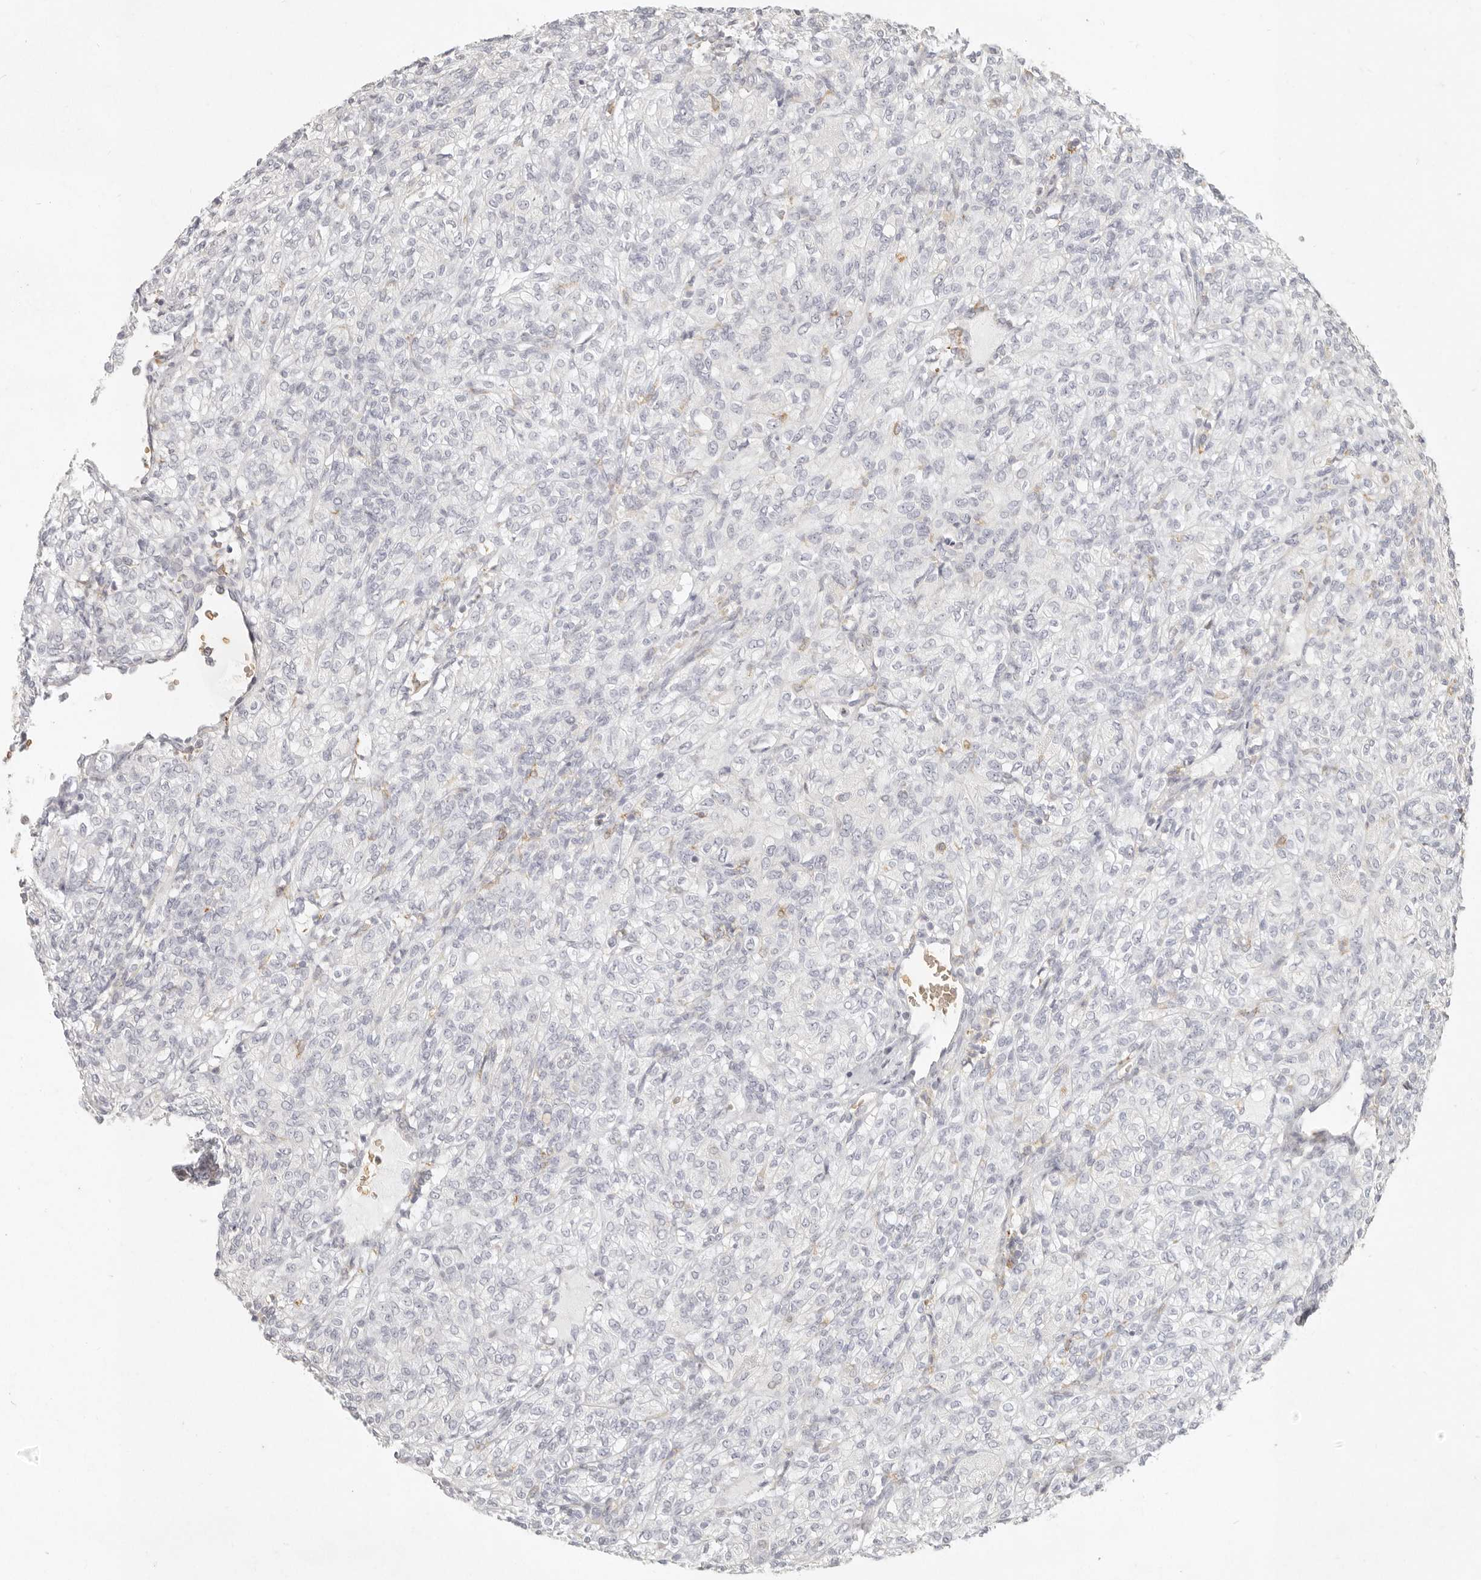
{"staining": {"intensity": "negative", "quantity": "none", "location": "none"}, "tissue": "renal cancer", "cell_type": "Tumor cells", "image_type": "cancer", "snomed": [{"axis": "morphology", "description": "Adenocarcinoma, NOS"}, {"axis": "topography", "description": "Kidney"}], "caption": "Immunohistochemistry photomicrograph of neoplastic tissue: human renal cancer (adenocarcinoma) stained with DAB demonstrates no significant protein positivity in tumor cells.", "gene": "NIBAN1", "patient": {"sex": "male", "age": 77}}